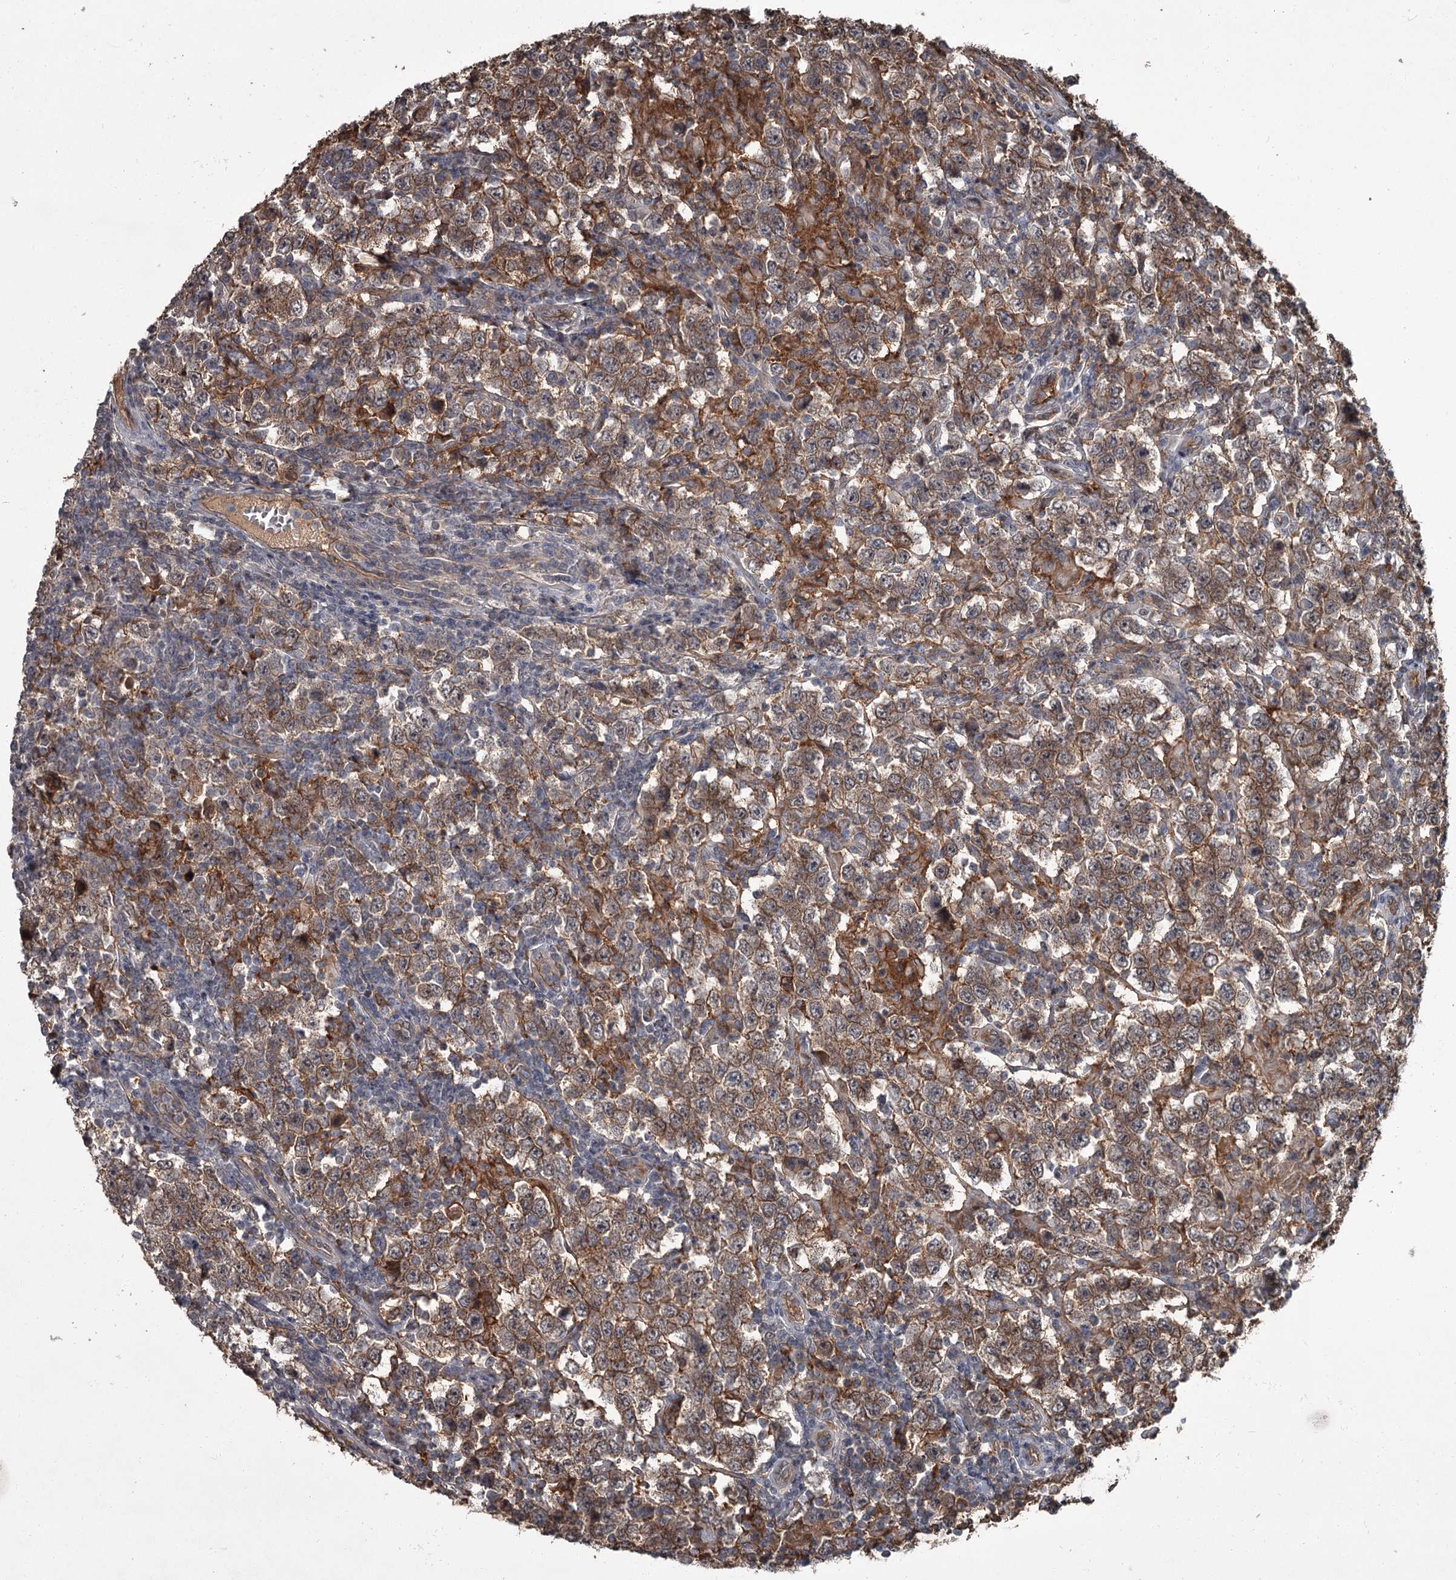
{"staining": {"intensity": "moderate", "quantity": ">75%", "location": "cytoplasmic/membranous"}, "tissue": "testis cancer", "cell_type": "Tumor cells", "image_type": "cancer", "snomed": [{"axis": "morphology", "description": "Normal tissue, NOS"}, {"axis": "morphology", "description": "Urothelial carcinoma, High grade"}, {"axis": "morphology", "description": "Seminoma, NOS"}, {"axis": "morphology", "description": "Carcinoma, Embryonal, NOS"}, {"axis": "topography", "description": "Urinary bladder"}, {"axis": "topography", "description": "Testis"}], "caption": "The photomicrograph reveals immunohistochemical staining of testis high-grade urothelial carcinoma. There is moderate cytoplasmic/membranous expression is seen in approximately >75% of tumor cells.", "gene": "FLVCR2", "patient": {"sex": "male", "age": 41}}